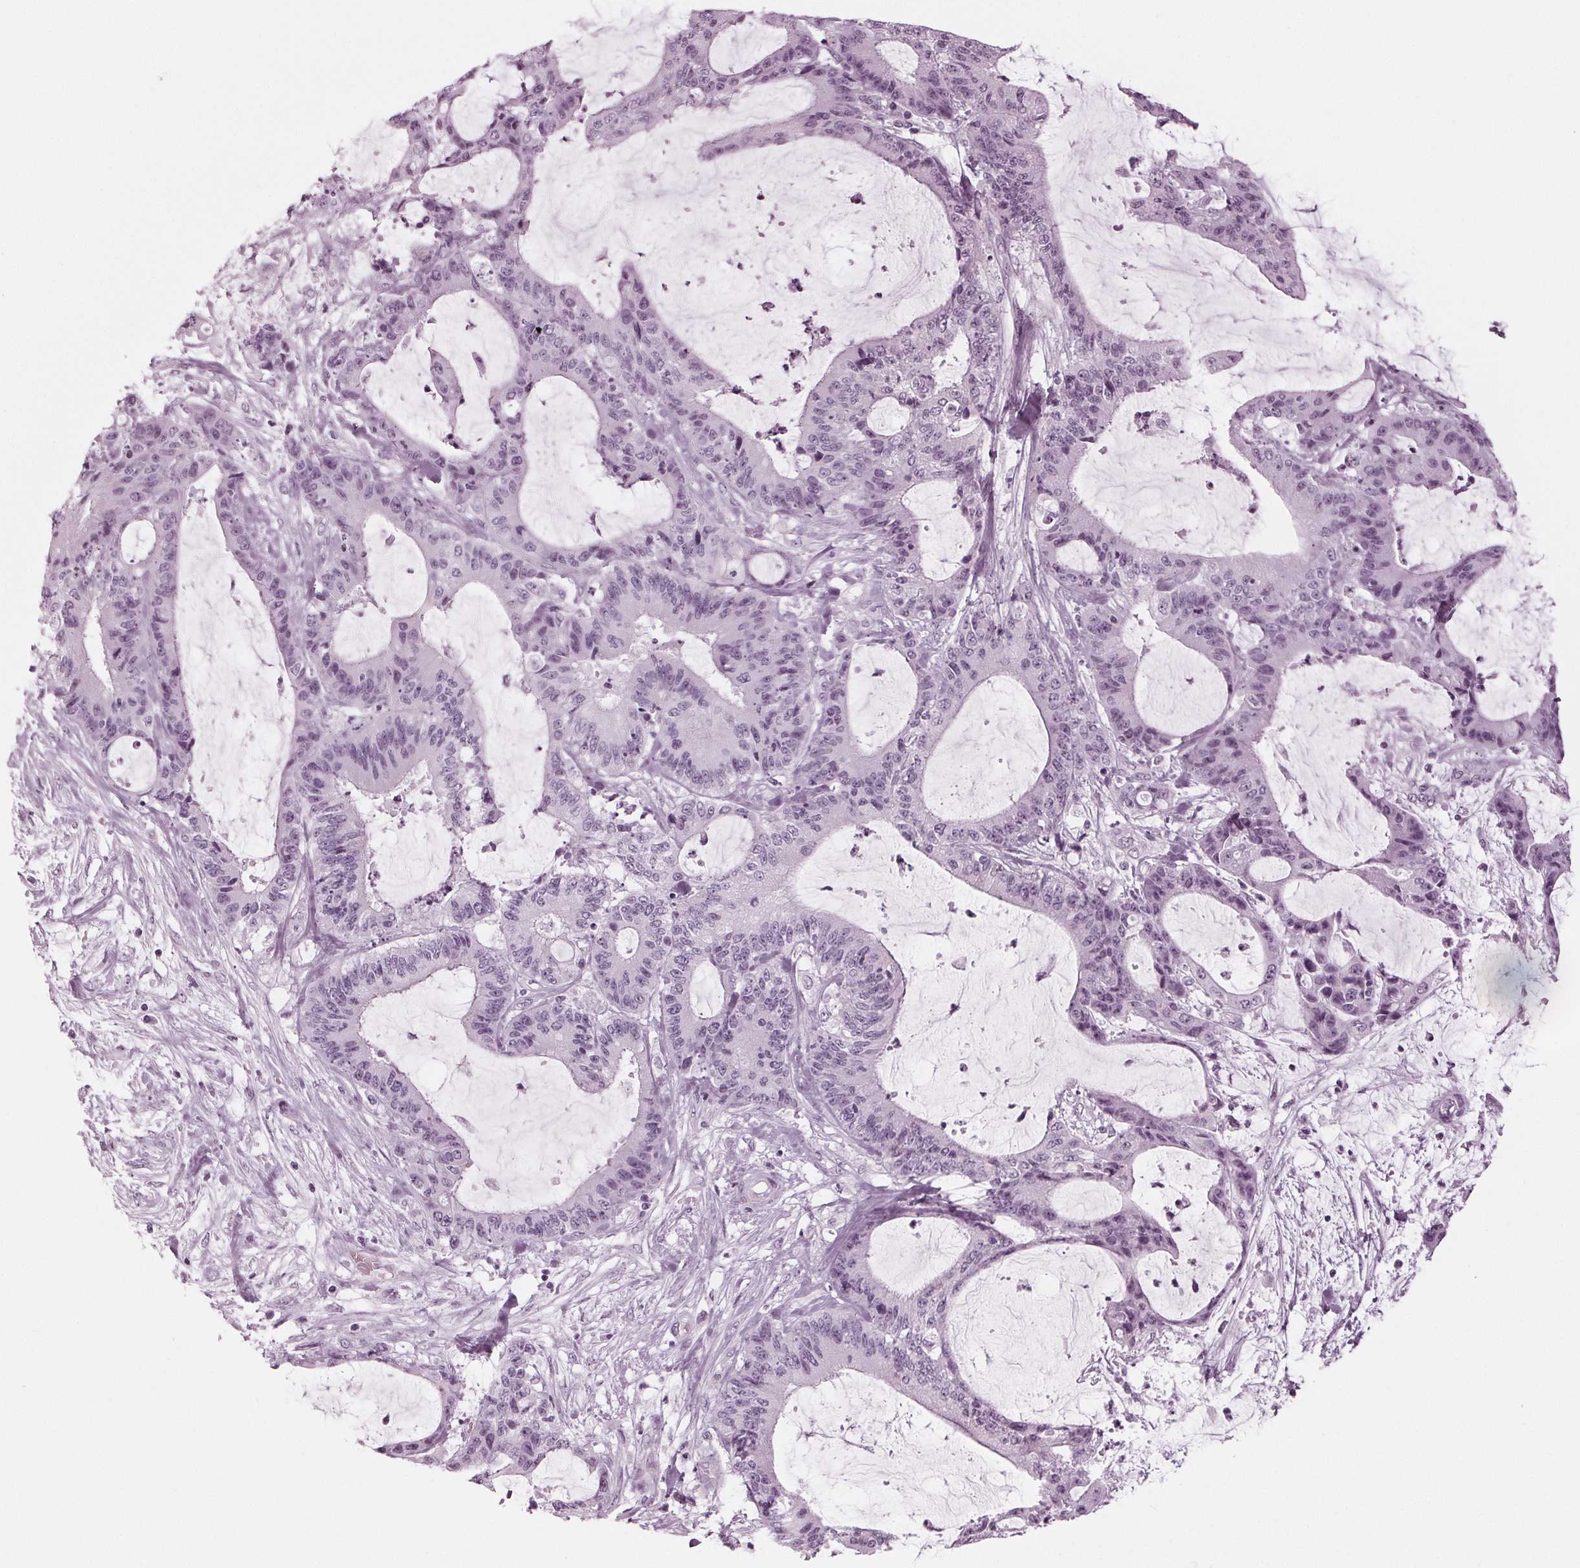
{"staining": {"intensity": "negative", "quantity": "none", "location": "none"}, "tissue": "liver cancer", "cell_type": "Tumor cells", "image_type": "cancer", "snomed": [{"axis": "morphology", "description": "Cholangiocarcinoma"}, {"axis": "topography", "description": "Liver"}], "caption": "A histopathology image of human liver cancer is negative for staining in tumor cells. (Stains: DAB (3,3'-diaminobenzidine) immunohistochemistry (IHC) with hematoxylin counter stain, Microscopy: brightfield microscopy at high magnification).", "gene": "KRT28", "patient": {"sex": "female", "age": 73}}